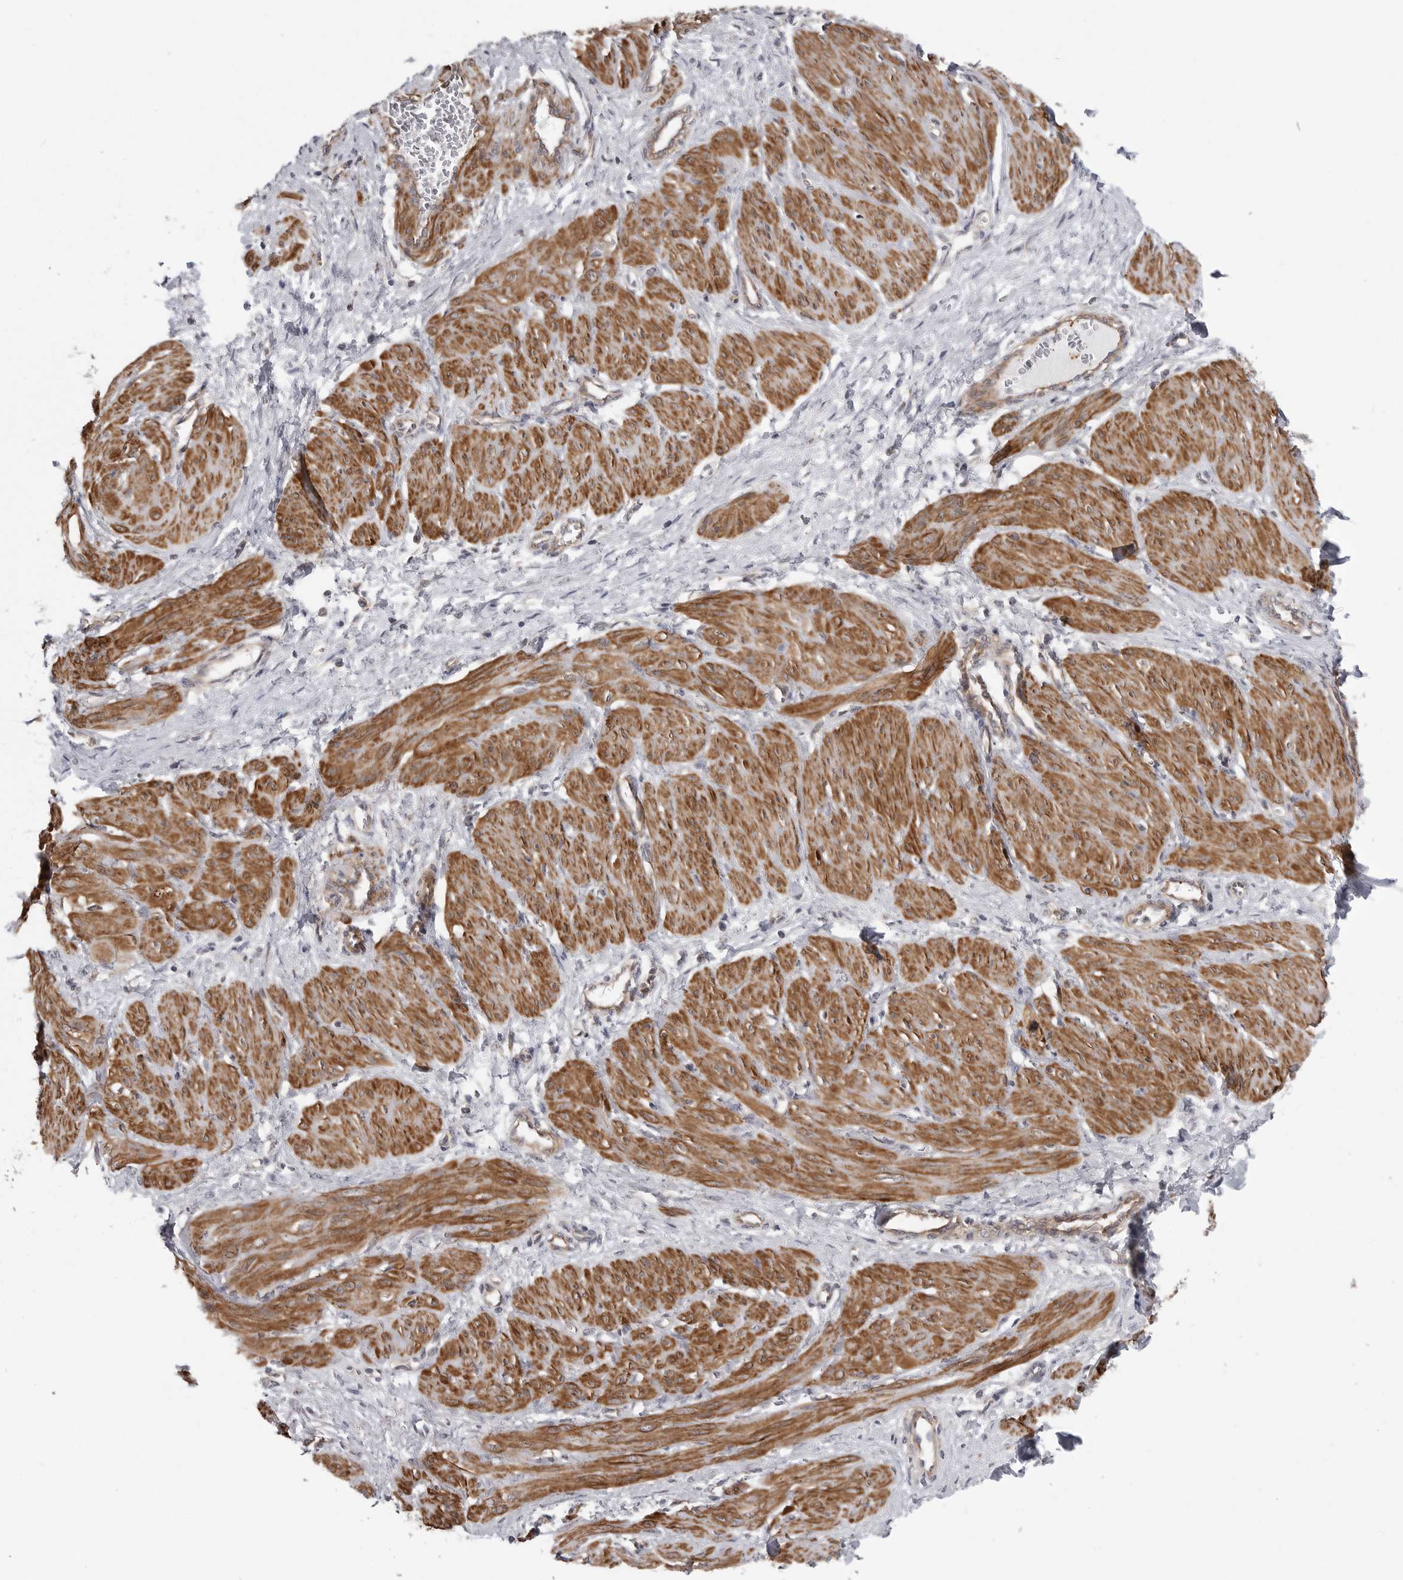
{"staining": {"intensity": "strong", "quantity": ">75%", "location": "cytoplasmic/membranous"}, "tissue": "smooth muscle", "cell_type": "Smooth muscle cells", "image_type": "normal", "snomed": [{"axis": "morphology", "description": "Normal tissue, NOS"}, {"axis": "topography", "description": "Endometrium"}], "caption": "A micrograph showing strong cytoplasmic/membranous positivity in approximately >75% of smooth muscle cells in normal smooth muscle, as visualized by brown immunohistochemical staining.", "gene": "SCP2", "patient": {"sex": "female", "age": 33}}